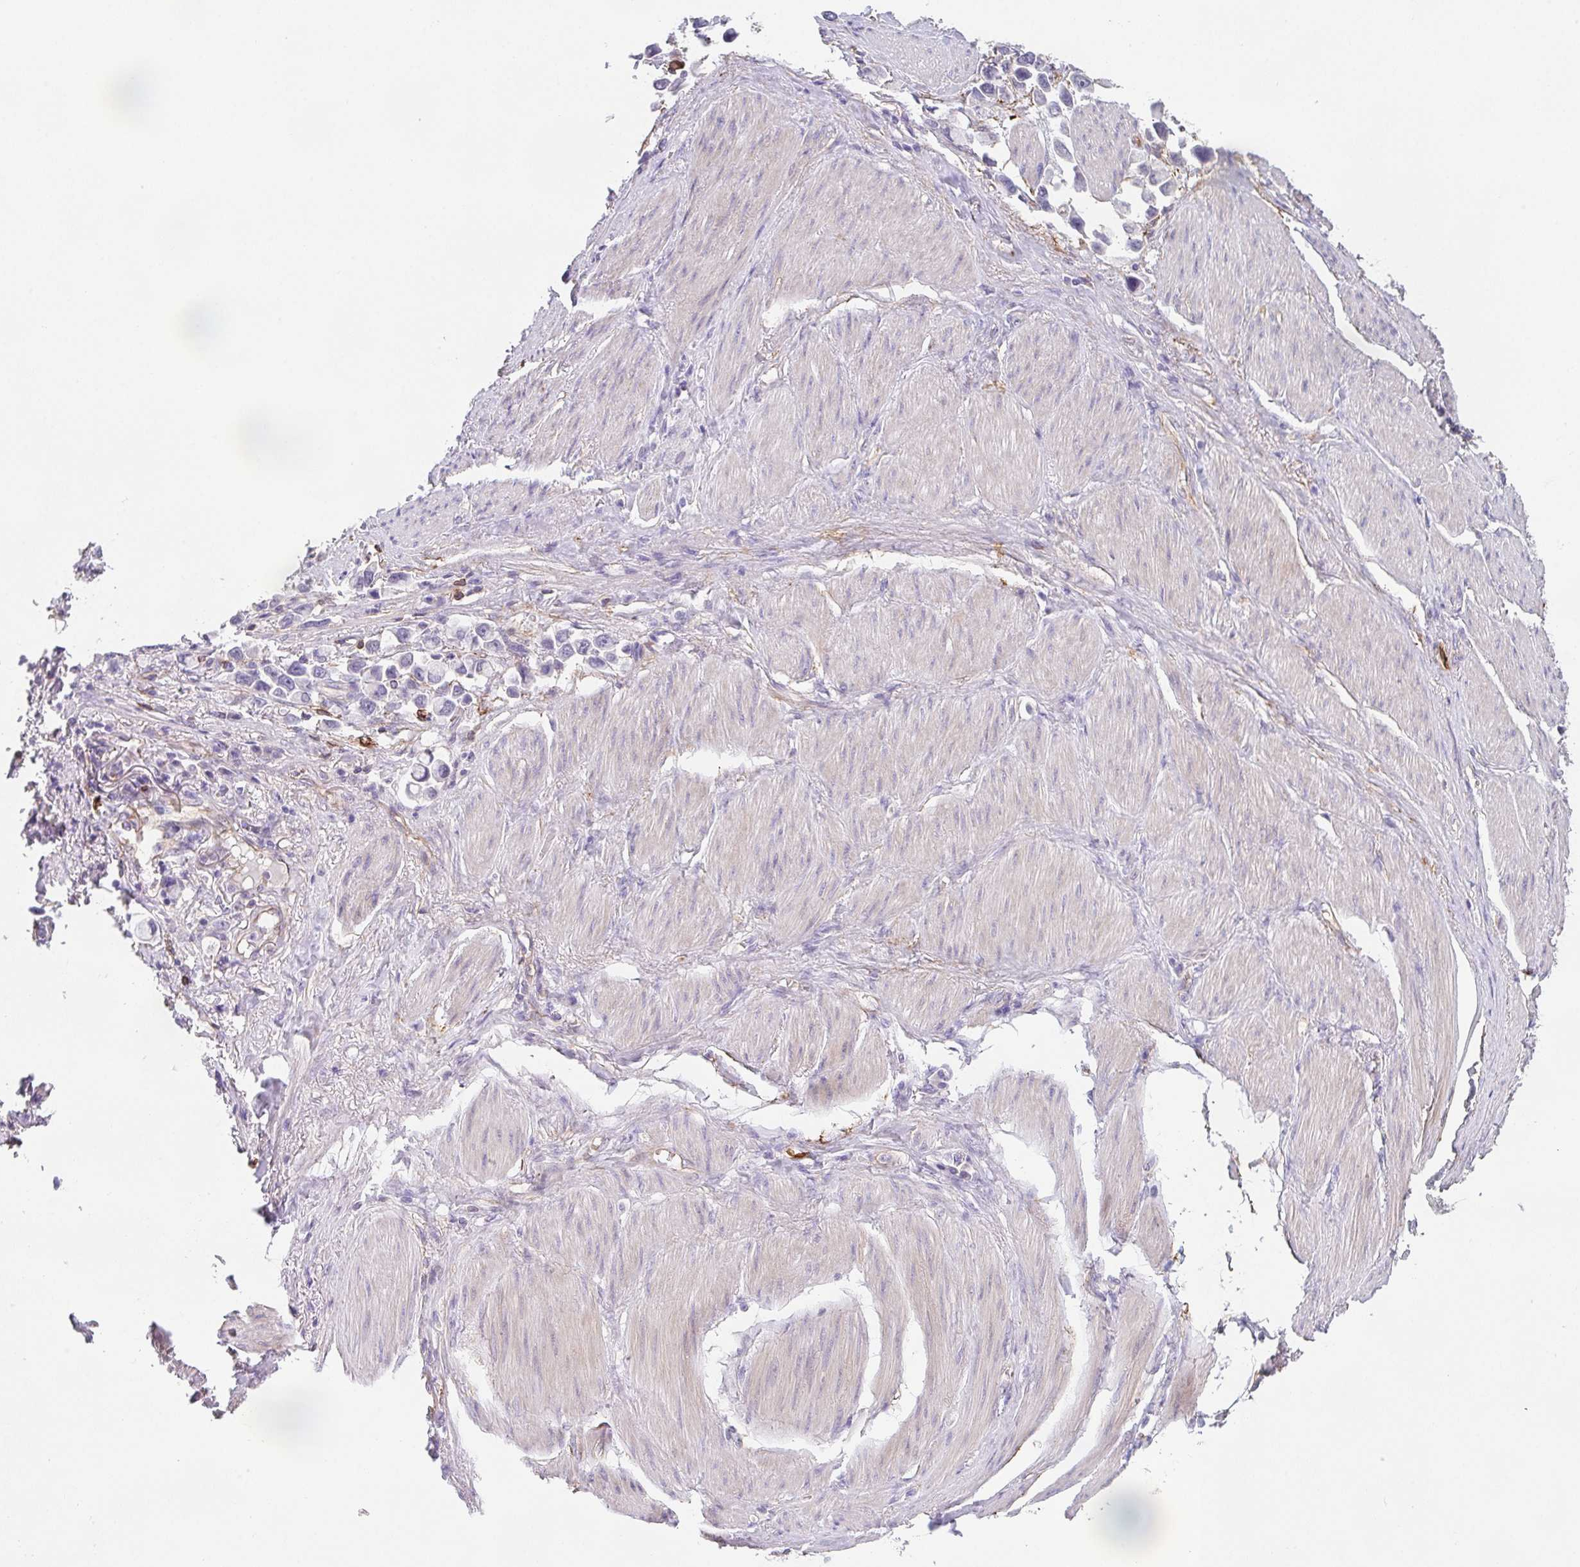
{"staining": {"intensity": "negative", "quantity": "none", "location": "none"}, "tissue": "stomach cancer", "cell_type": "Tumor cells", "image_type": "cancer", "snomed": [{"axis": "morphology", "description": "Adenocarcinoma, NOS"}, {"axis": "topography", "description": "Stomach"}], "caption": "Immunohistochemical staining of adenocarcinoma (stomach) exhibits no significant expression in tumor cells.", "gene": "DBN1", "patient": {"sex": "female", "age": 81}}